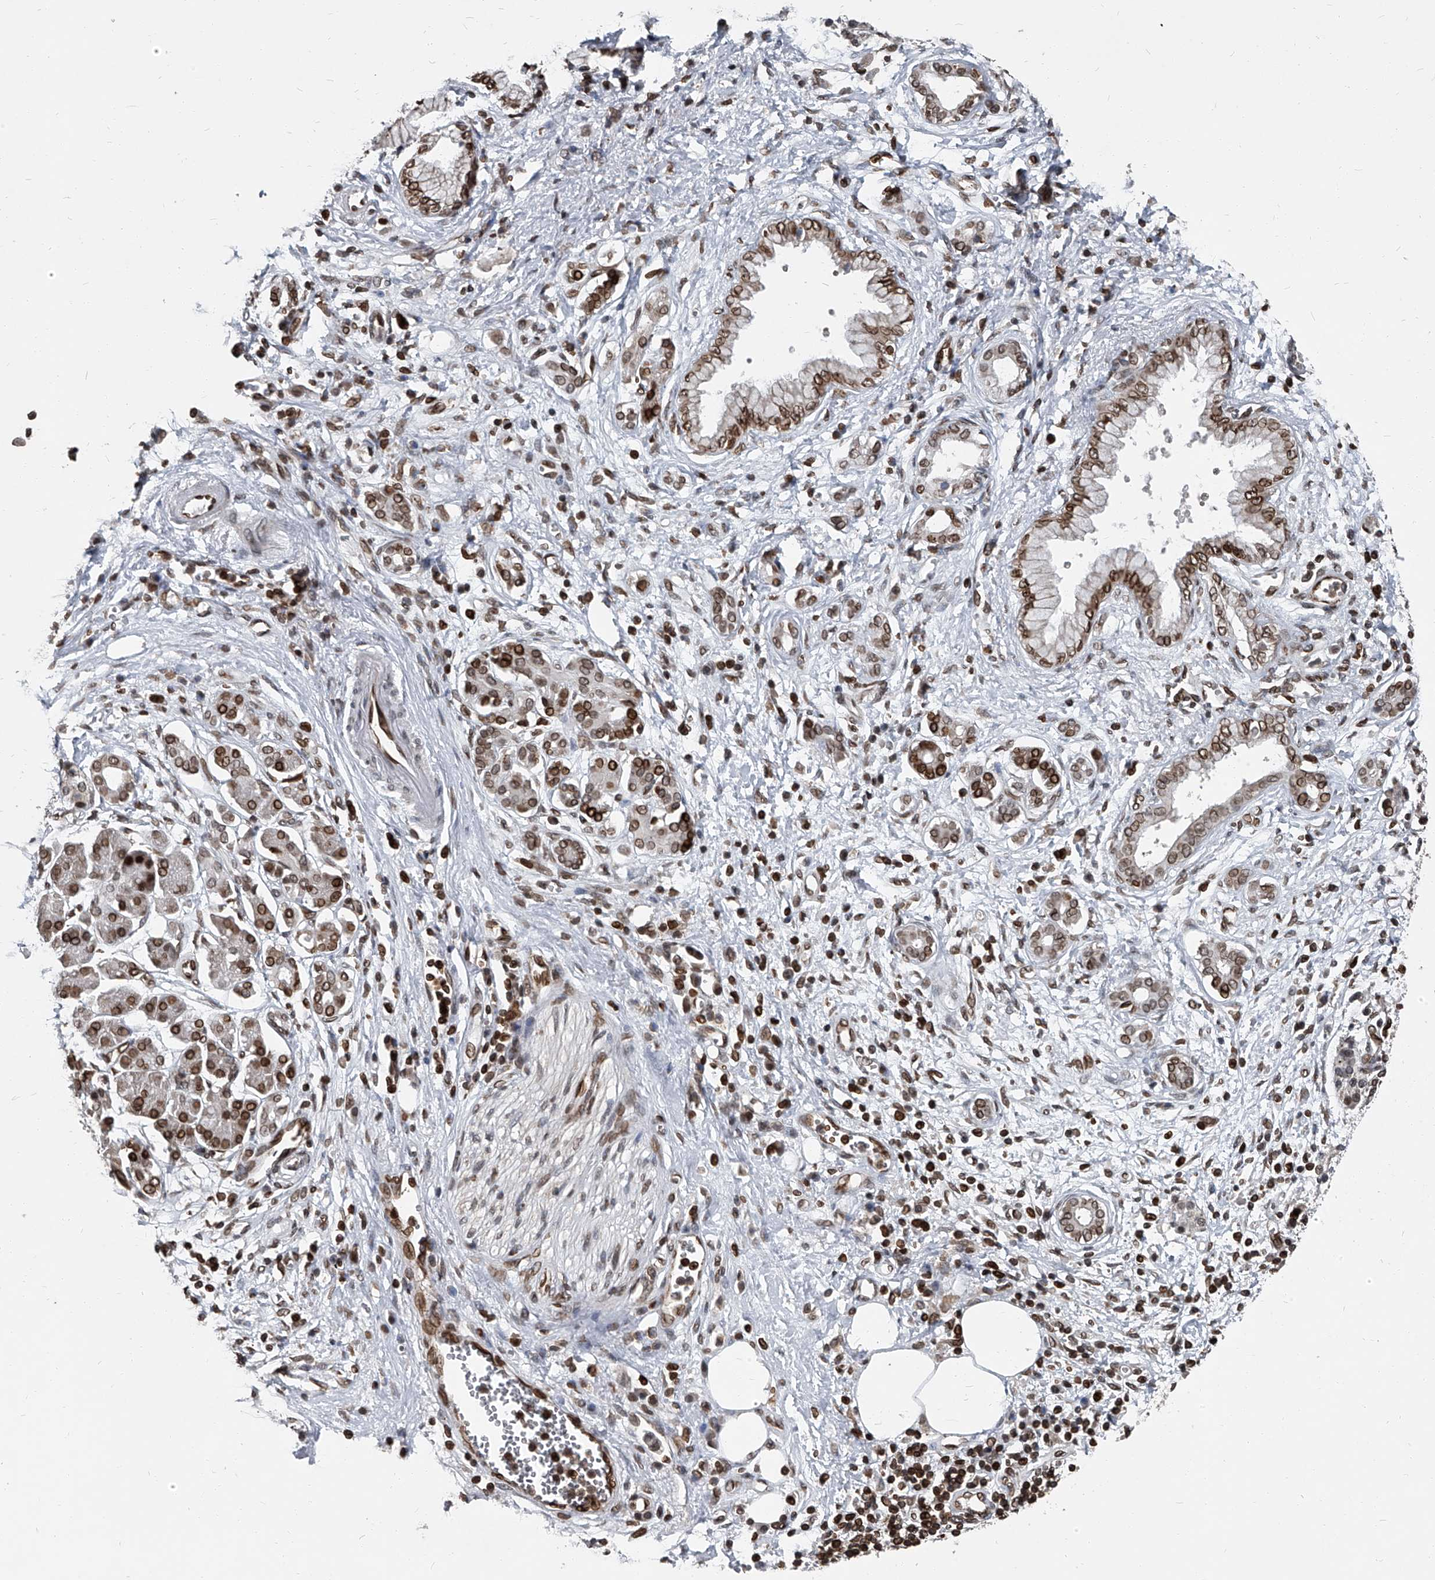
{"staining": {"intensity": "moderate", "quantity": ">75%", "location": "cytoplasmic/membranous,nuclear"}, "tissue": "pancreatic cancer", "cell_type": "Tumor cells", "image_type": "cancer", "snomed": [{"axis": "morphology", "description": "Adenocarcinoma, NOS"}, {"axis": "topography", "description": "Pancreas"}], "caption": "Tumor cells reveal medium levels of moderate cytoplasmic/membranous and nuclear staining in approximately >75% of cells in human pancreatic cancer.", "gene": "PHF20", "patient": {"sex": "male", "age": 78}}